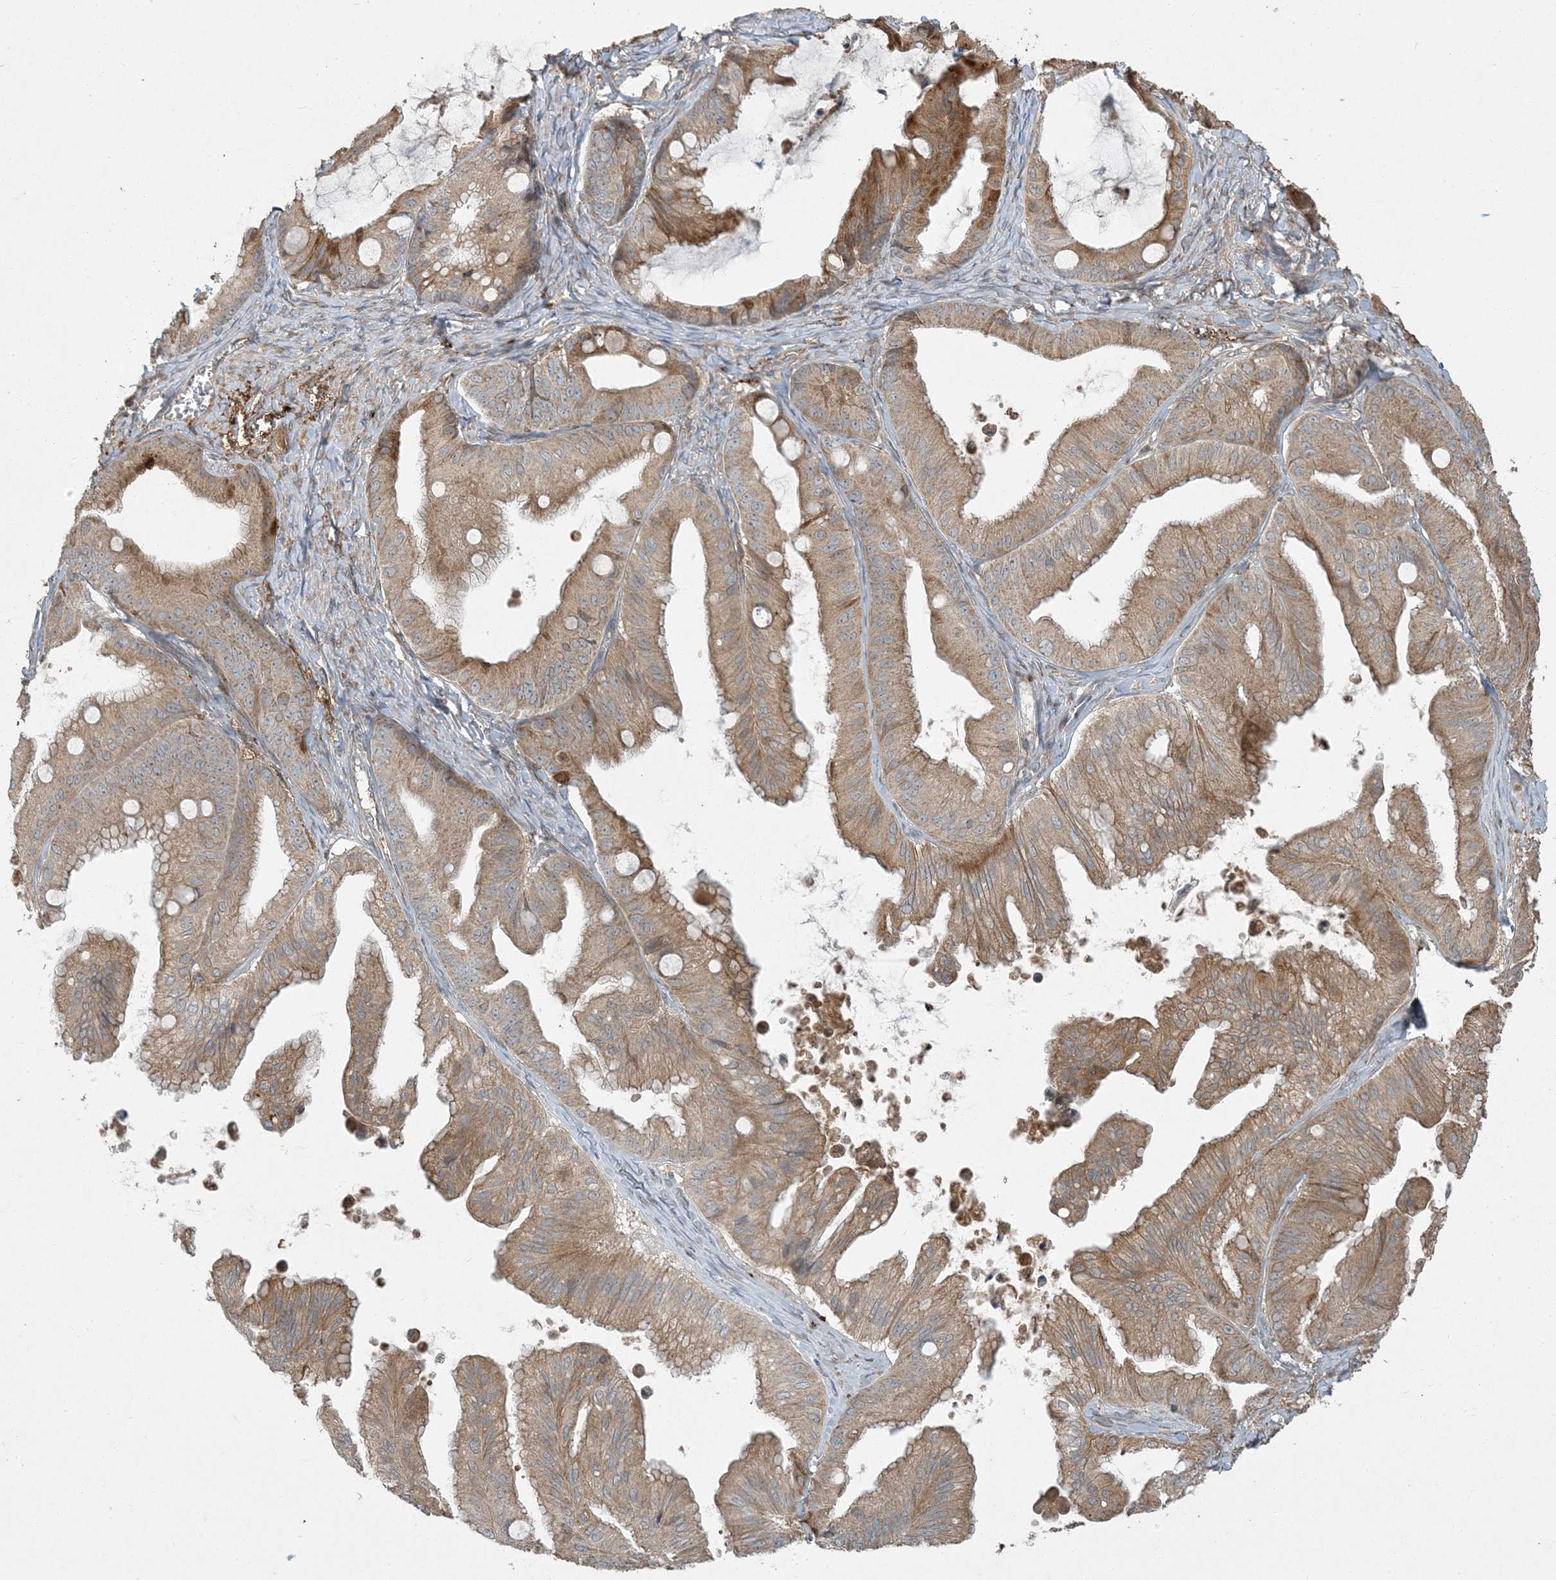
{"staining": {"intensity": "moderate", "quantity": ">75%", "location": "cytoplasmic/membranous"}, "tissue": "ovarian cancer", "cell_type": "Tumor cells", "image_type": "cancer", "snomed": [{"axis": "morphology", "description": "Cystadenocarcinoma, mucinous, NOS"}, {"axis": "topography", "description": "Ovary"}], "caption": "Immunohistochemical staining of human ovarian cancer (mucinous cystadenocarcinoma) reveals medium levels of moderate cytoplasmic/membranous staining in about >75% of tumor cells.", "gene": "LTN1", "patient": {"sex": "female", "age": 71}}